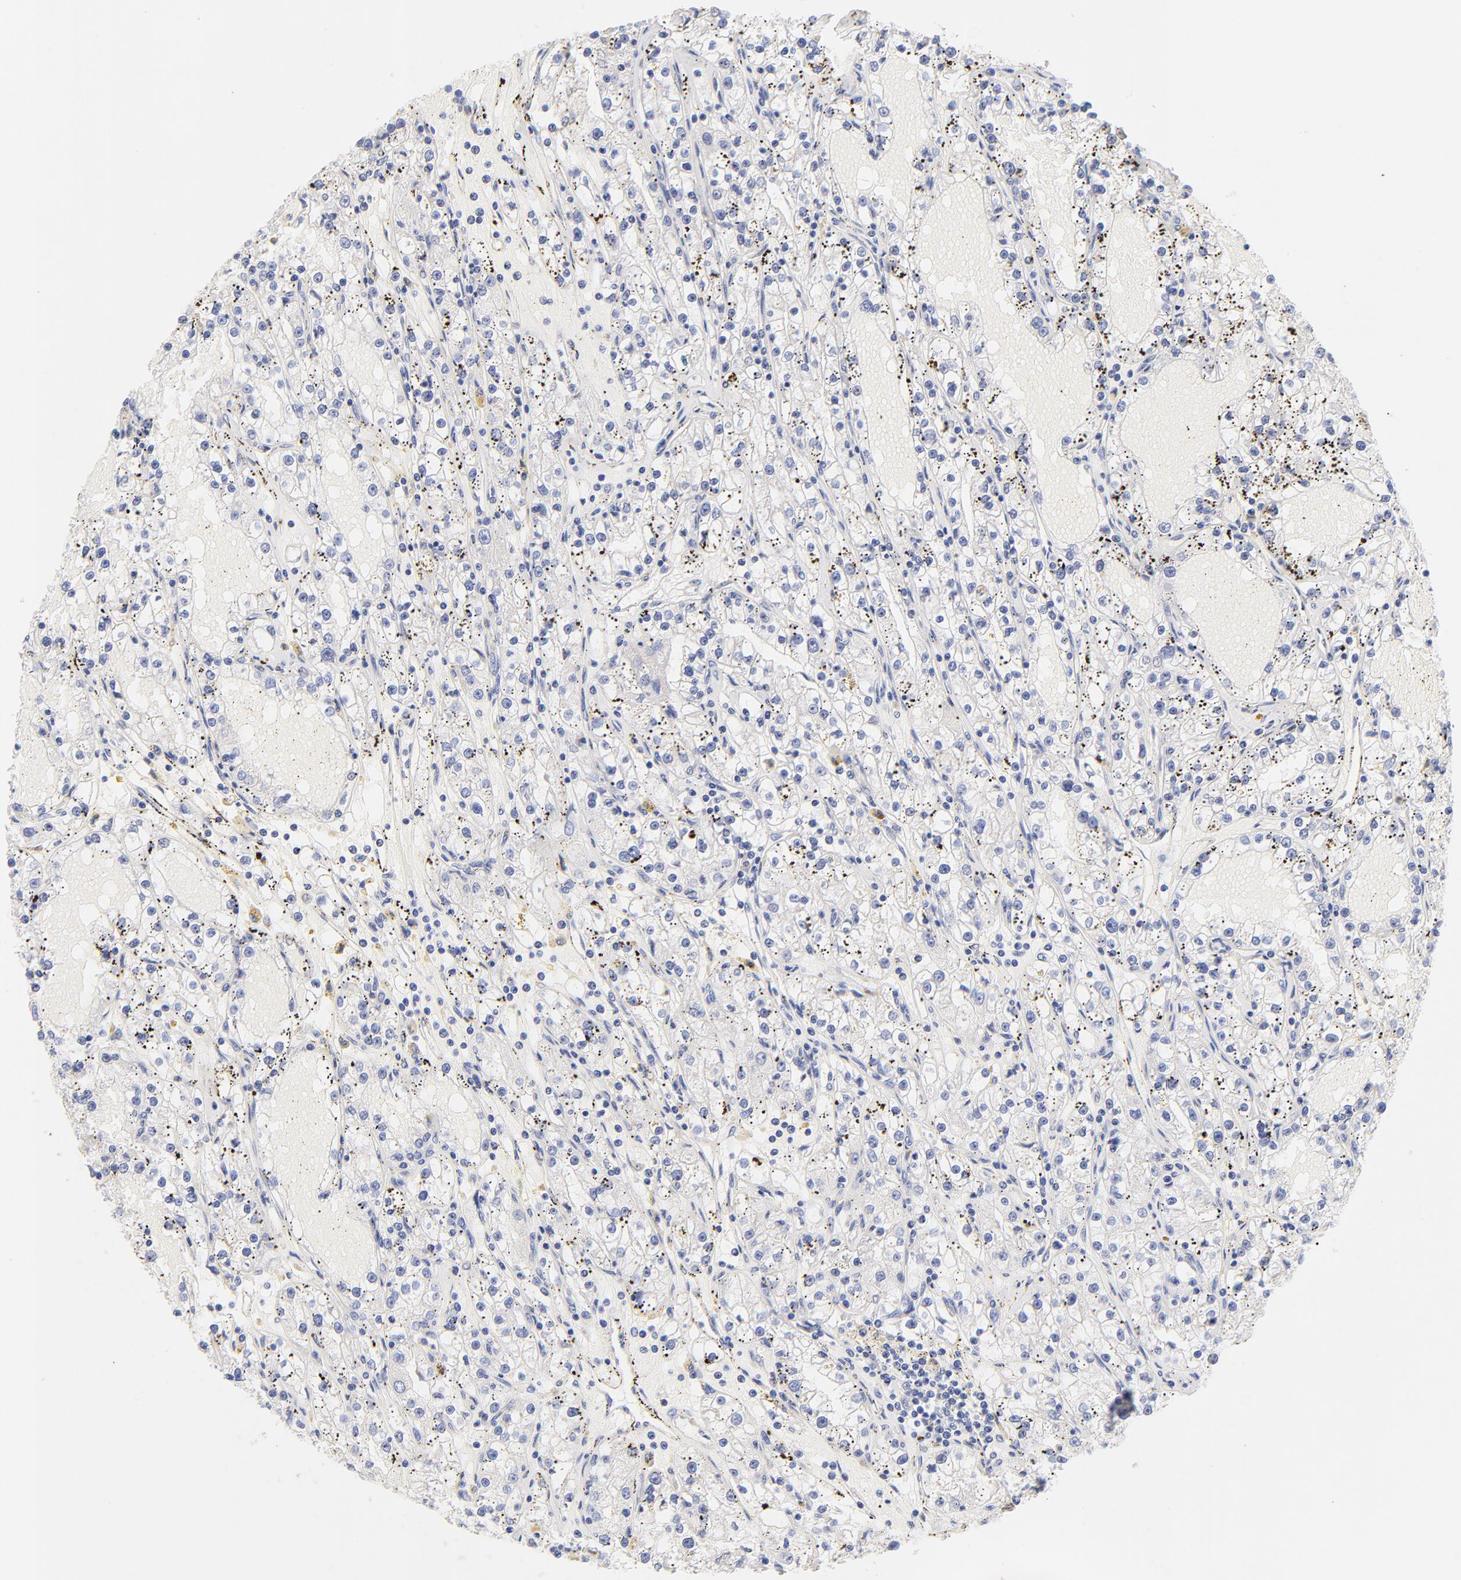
{"staining": {"intensity": "negative", "quantity": "none", "location": "none"}, "tissue": "renal cancer", "cell_type": "Tumor cells", "image_type": "cancer", "snomed": [{"axis": "morphology", "description": "Adenocarcinoma, NOS"}, {"axis": "topography", "description": "Kidney"}], "caption": "IHC of renal cancer reveals no positivity in tumor cells.", "gene": "HS3ST1", "patient": {"sex": "male", "age": 56}}